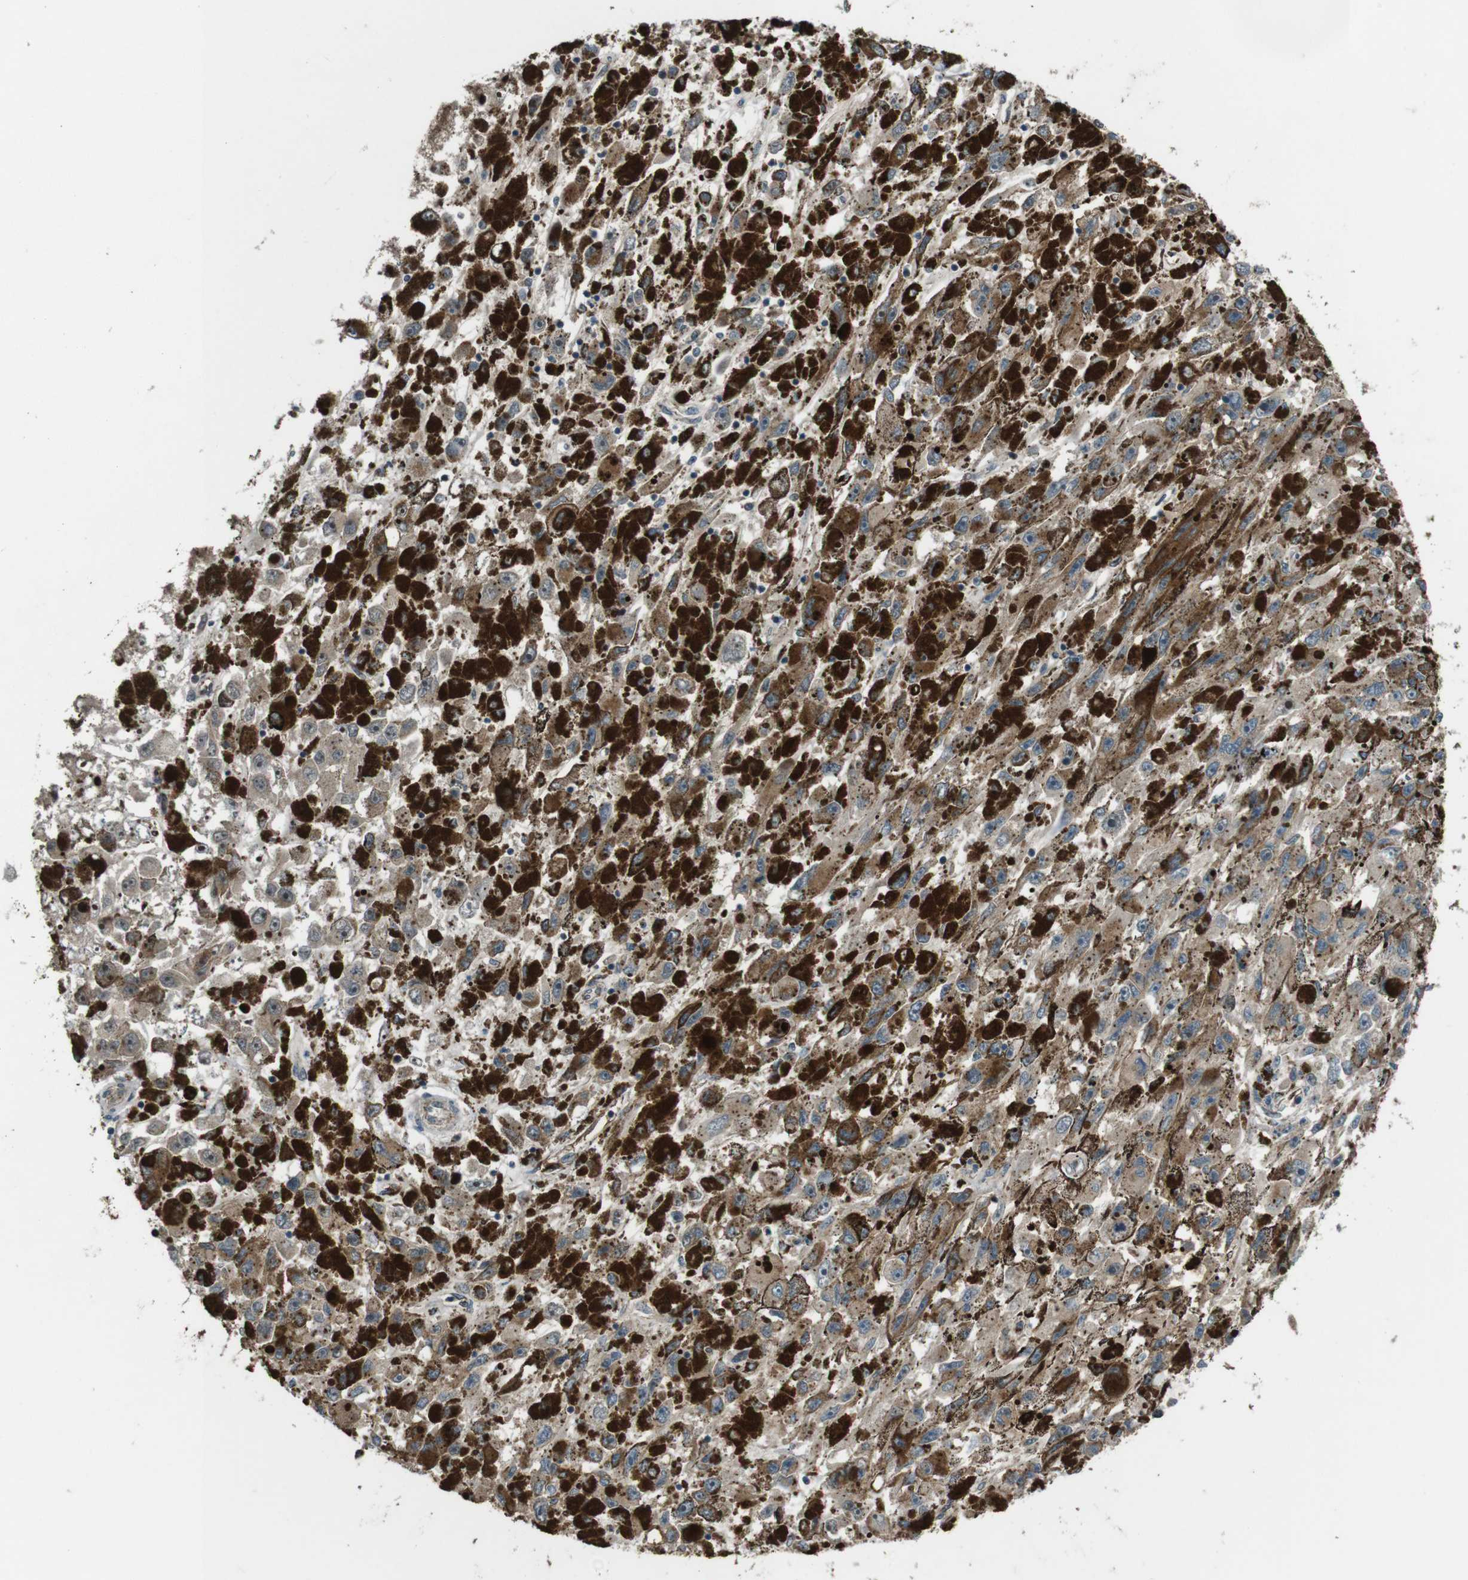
{"staining": {"intensity": "moderate", "quantity": ">75%", "location": "cytoplasmic/membranous"}, "tissue": "melanoma", "cell_type": "Tumor cells", "image_type": "cancer", "snomed": [{"axis": "morphology", "description": "Malignant melanoma, NOS"}, {"axis": "topography", "description": "Skin"}], "caption": "Tumor cells display medium levels of moderate cytoplasmic/membranous expression in approximately >75% of cells in human melanoma. The staining was performed using DAB, with brown indicating positive protein expression. Nuclei are stained blue with hematoxylin.", "gene": "SLC22A23", "patient": {"sex": "female", "age": 104}}